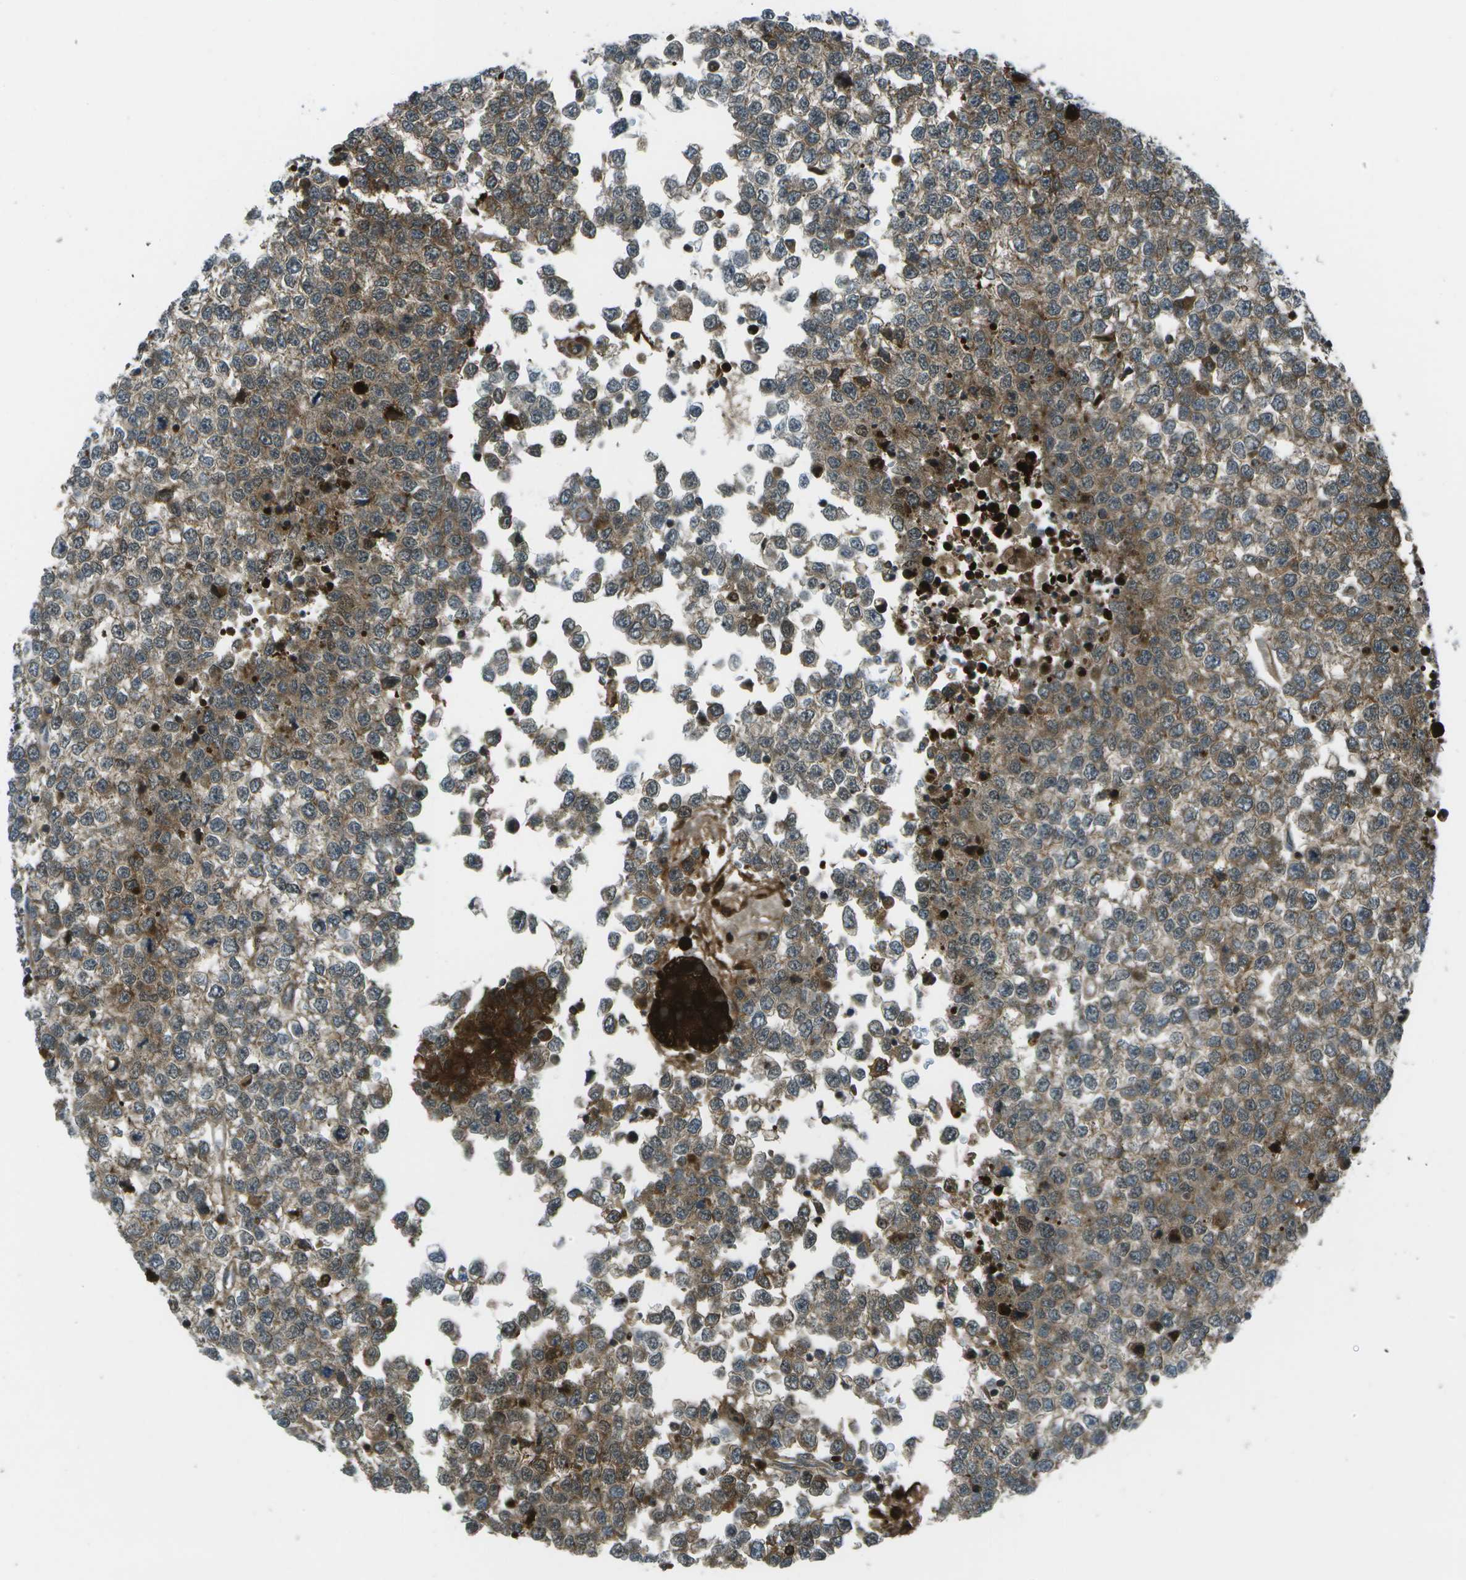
{"staining": {"intensity": "strong", "quantity": ">75%", "location": "cytoplasmic/membranous"}, "tissue": "testis cancer", "cell_type": "Tumor cells", "image_type": "cancer", "snomed": [{"axis": "morphology", "description": "Seminoma, NOS"}, {"axis": "topography", "description": "Testis"}], "caption": "A high-resolution micrograph shows immunohistochemistry staining of testis cancer, which displays strong cytoplasmic/membranous staining in about >75% of tumor cells.", "gene": "TMEM19", "patient": {"sex": "male", "age": 65}}